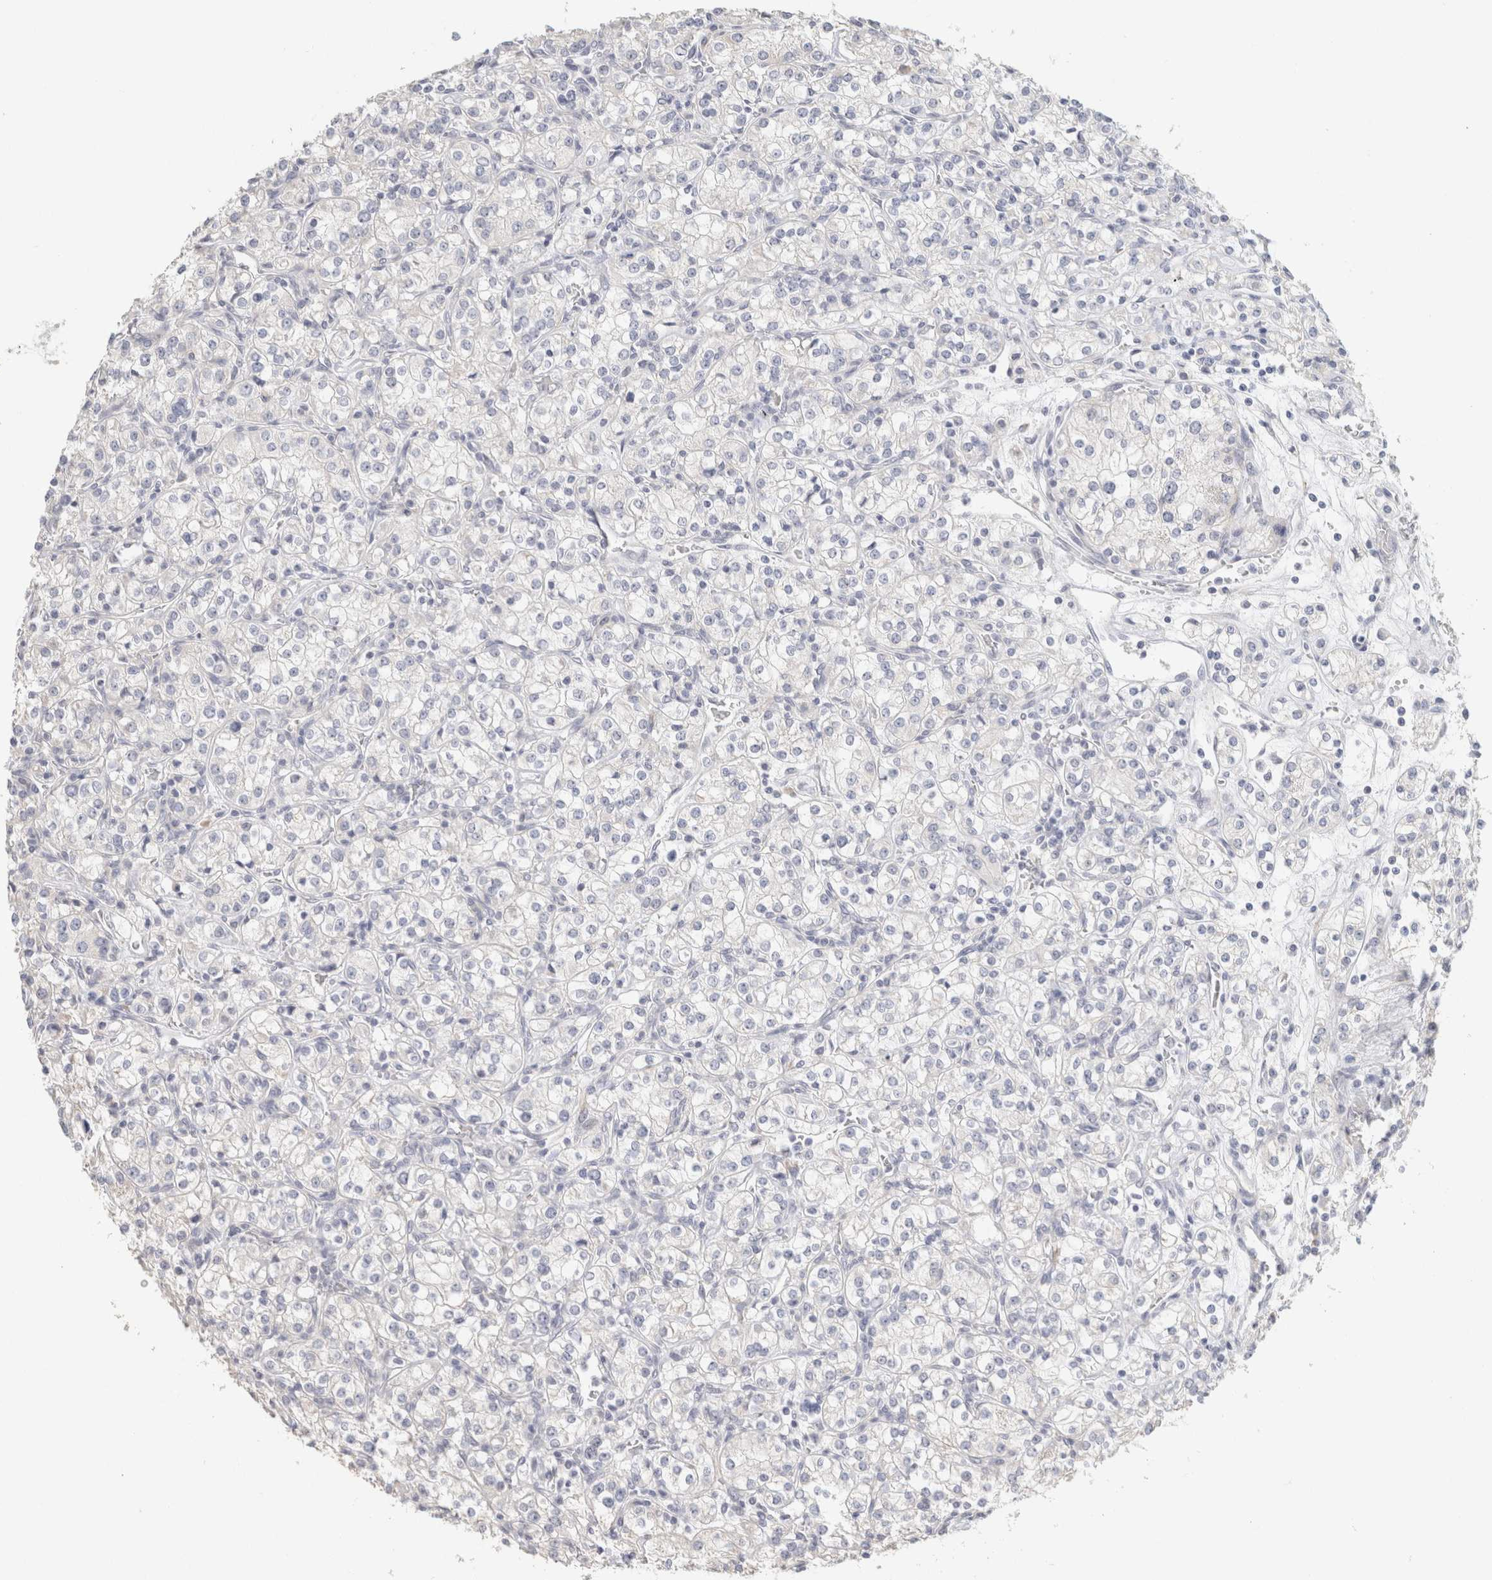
{"staining": {"intensity": "negative", "quantity": "none", "location": "none"}, "tissue": "renal cancer", "cell_type": "Tumor cells", "image_type": "cancer", "snomed": [{"axis": "morphology", "description": "Adenocarcinoma, NOS"}, {"axis": "topography", "description": "Kidney"}], "caption": "Immunohistochemistry of human adenocarcinoma (renal) shows no positivity in tumor cells.", "gene": "NEFM", "patient": {"sex": "male", "age": 77}}